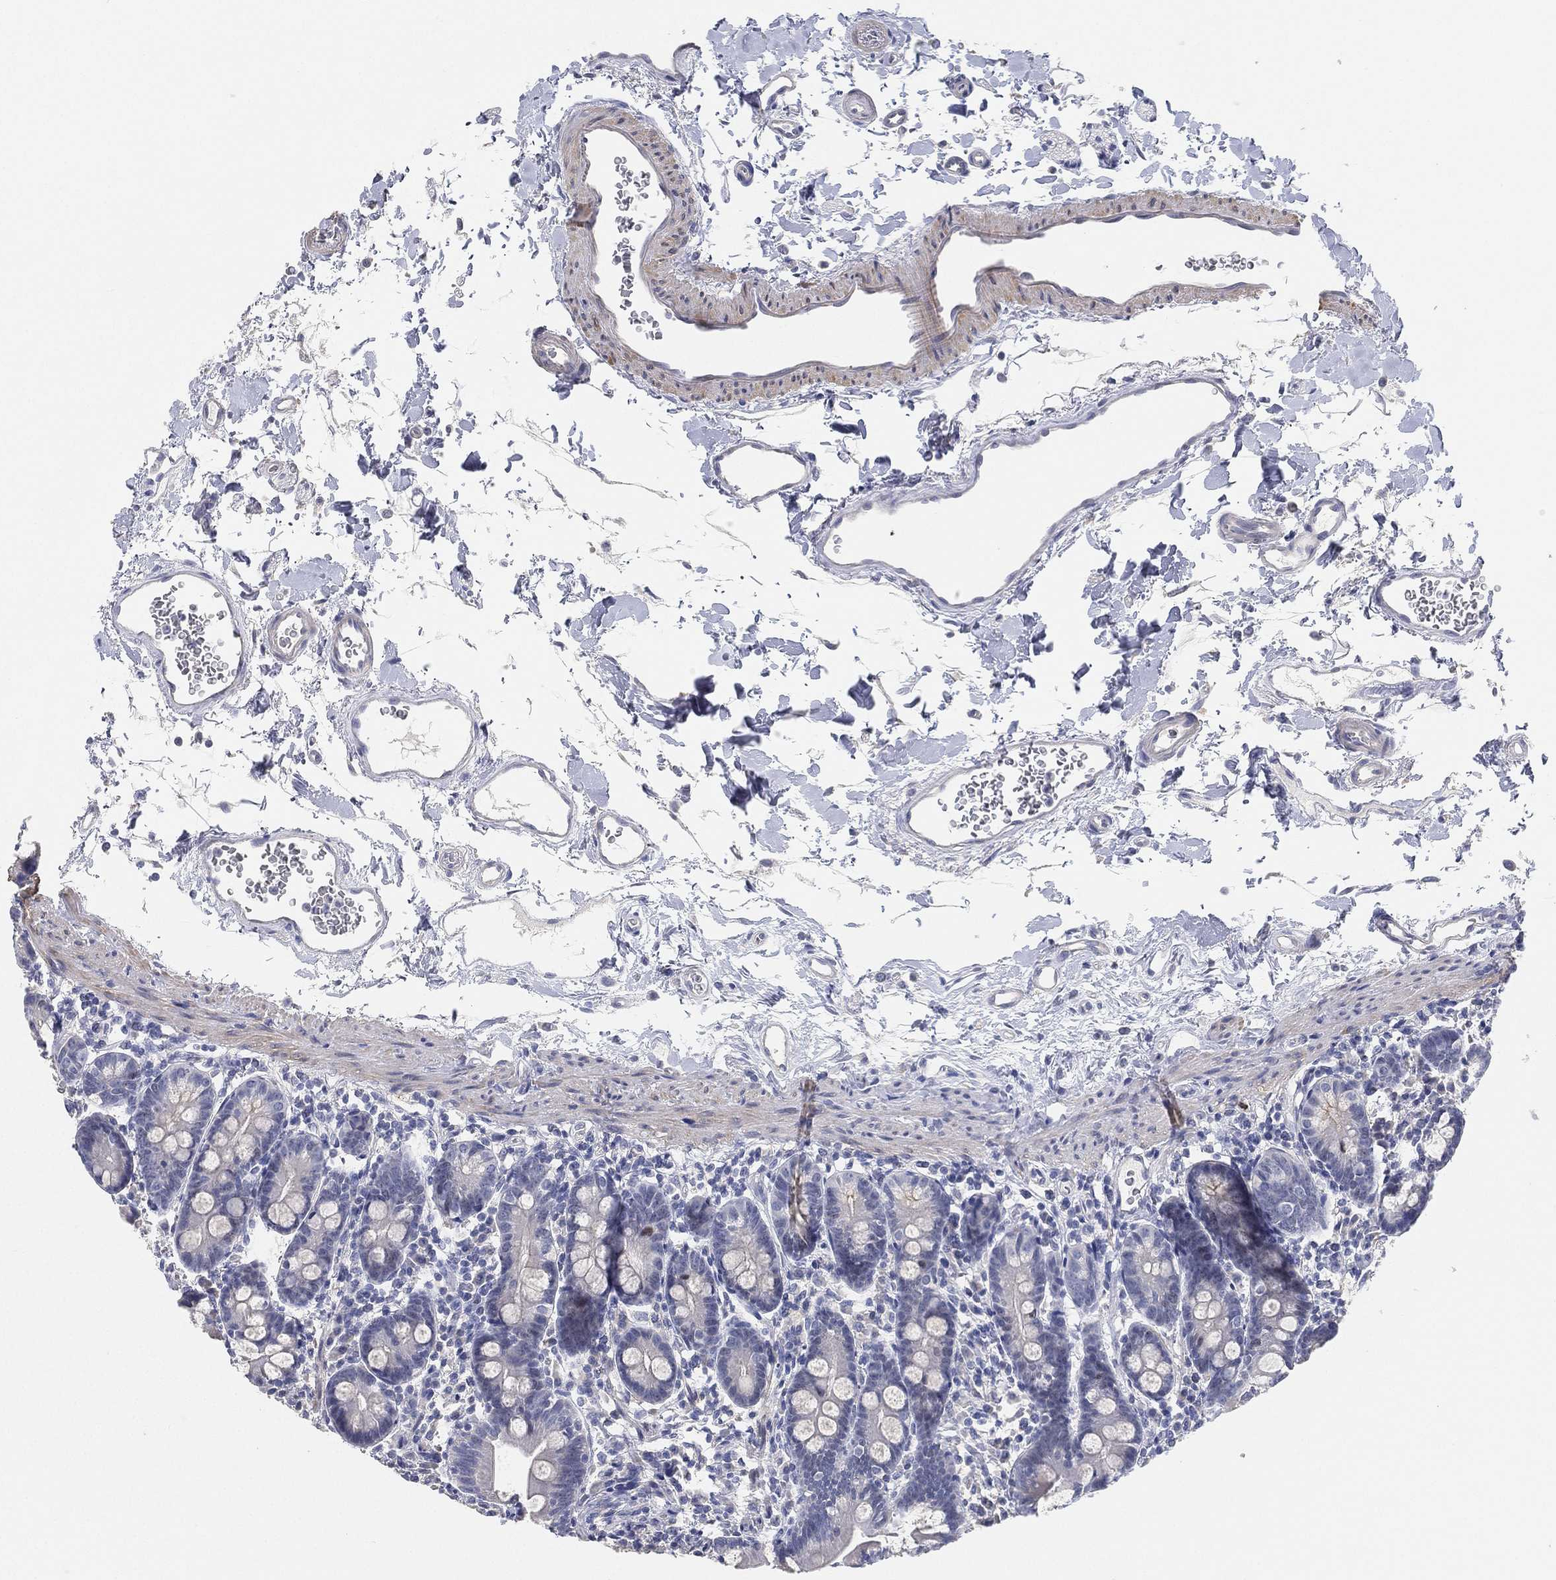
{"staining": {"intensity": "negative", "quantity": "none", "location": "none"}, "tissue": "small intestine", "cell_type": "Glandular cells", "image_type": "normal", "snomed": [{"axis": "morphology", "description": "Normal tissue, NOS"}, {"axis": "topography", "description": "Small intestine"}], "caption": "IHC micrograph of unremarkable small intestine: human small intestine stained with DAB displays no significant protein staining in glandular cells.", "gene": "FAM187B", "patient": {"sex": "female", "age": 44}}